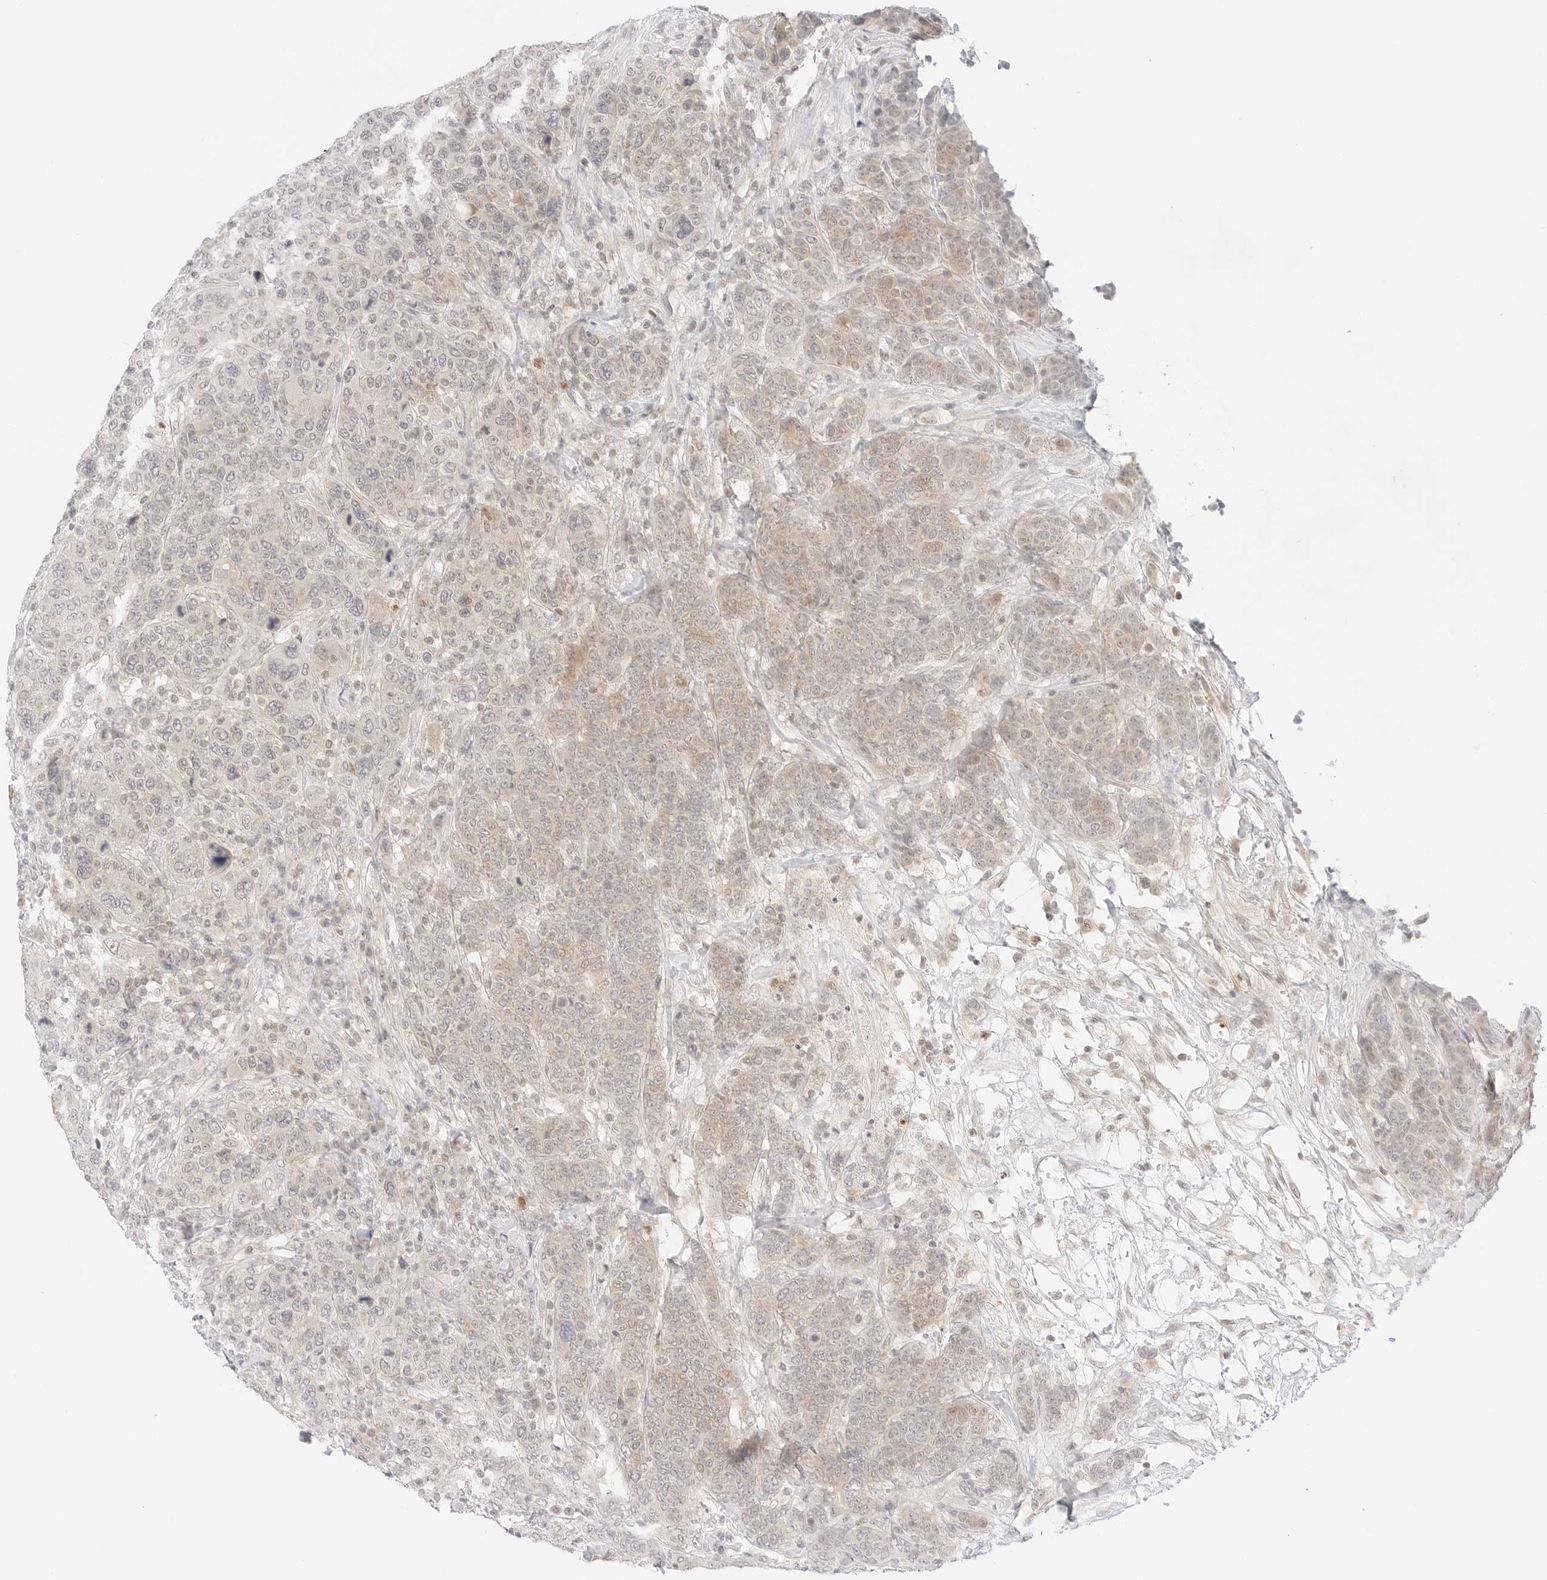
{"staining": {"intensity": "weak", "quantity": ">75%", "location": "cytoplasmic/membranous"}, "tissue": "breast cancer", "cell_type": "Tumor cells", "image_type": "cancer", "snomed": [{"axis": "morphology", "description": "Duct carcinoma"}, {"axis": "topography", "description": "Breast"}], "caption": "Breast infiltrating ductal carcinoma was stained to show a protein in brown. There is low levels of weak cytoplasmic/membranous staining in about >75% of tumor cells. The protein of interest is shown in brown color, while the nuclei are stained blue.", "gene": "GNAS", "patient": {"sex": "female", "age": 37}}